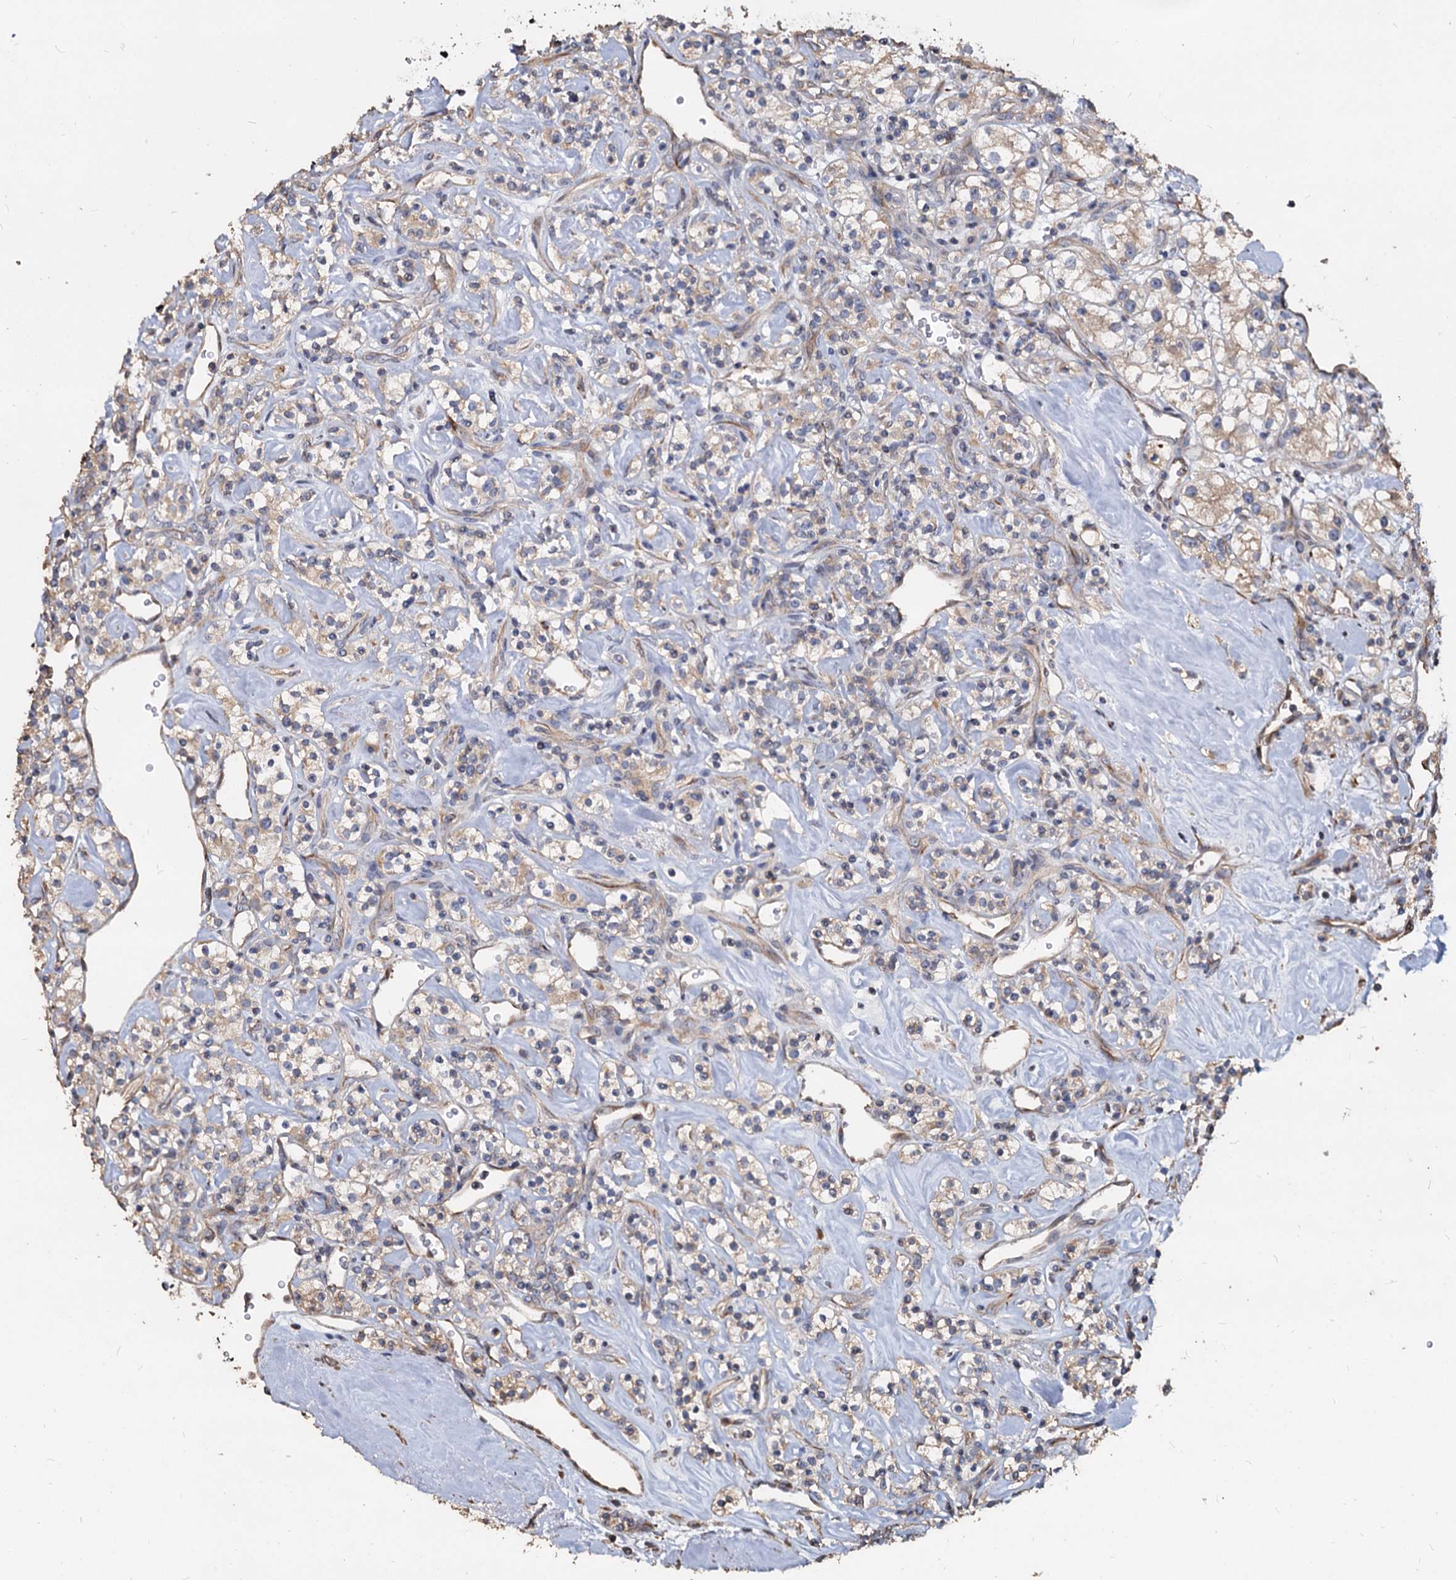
{"staining": {"intensity": "weak", "quantity": "25%-75%", "location": "cytoplasmic/membranous"}, "tissue": "renal cancer", "cell_type": "Tumor cells", "image_type": "cancer", "snomed": [{"axis": "morphology", "description": "Adenocarcinoma, NOS"}, {"axis": "topography", "description": "Kidney"}], "caption": "Human renal cancer (adenocarcinoma) stained for a protein (brown) reveals weak cytoplasmic/membranous positive expression in about 25%-75% of tumor cells.", "gene": "DEPDC4", "patient": {"sex": "male", "age": 77}}